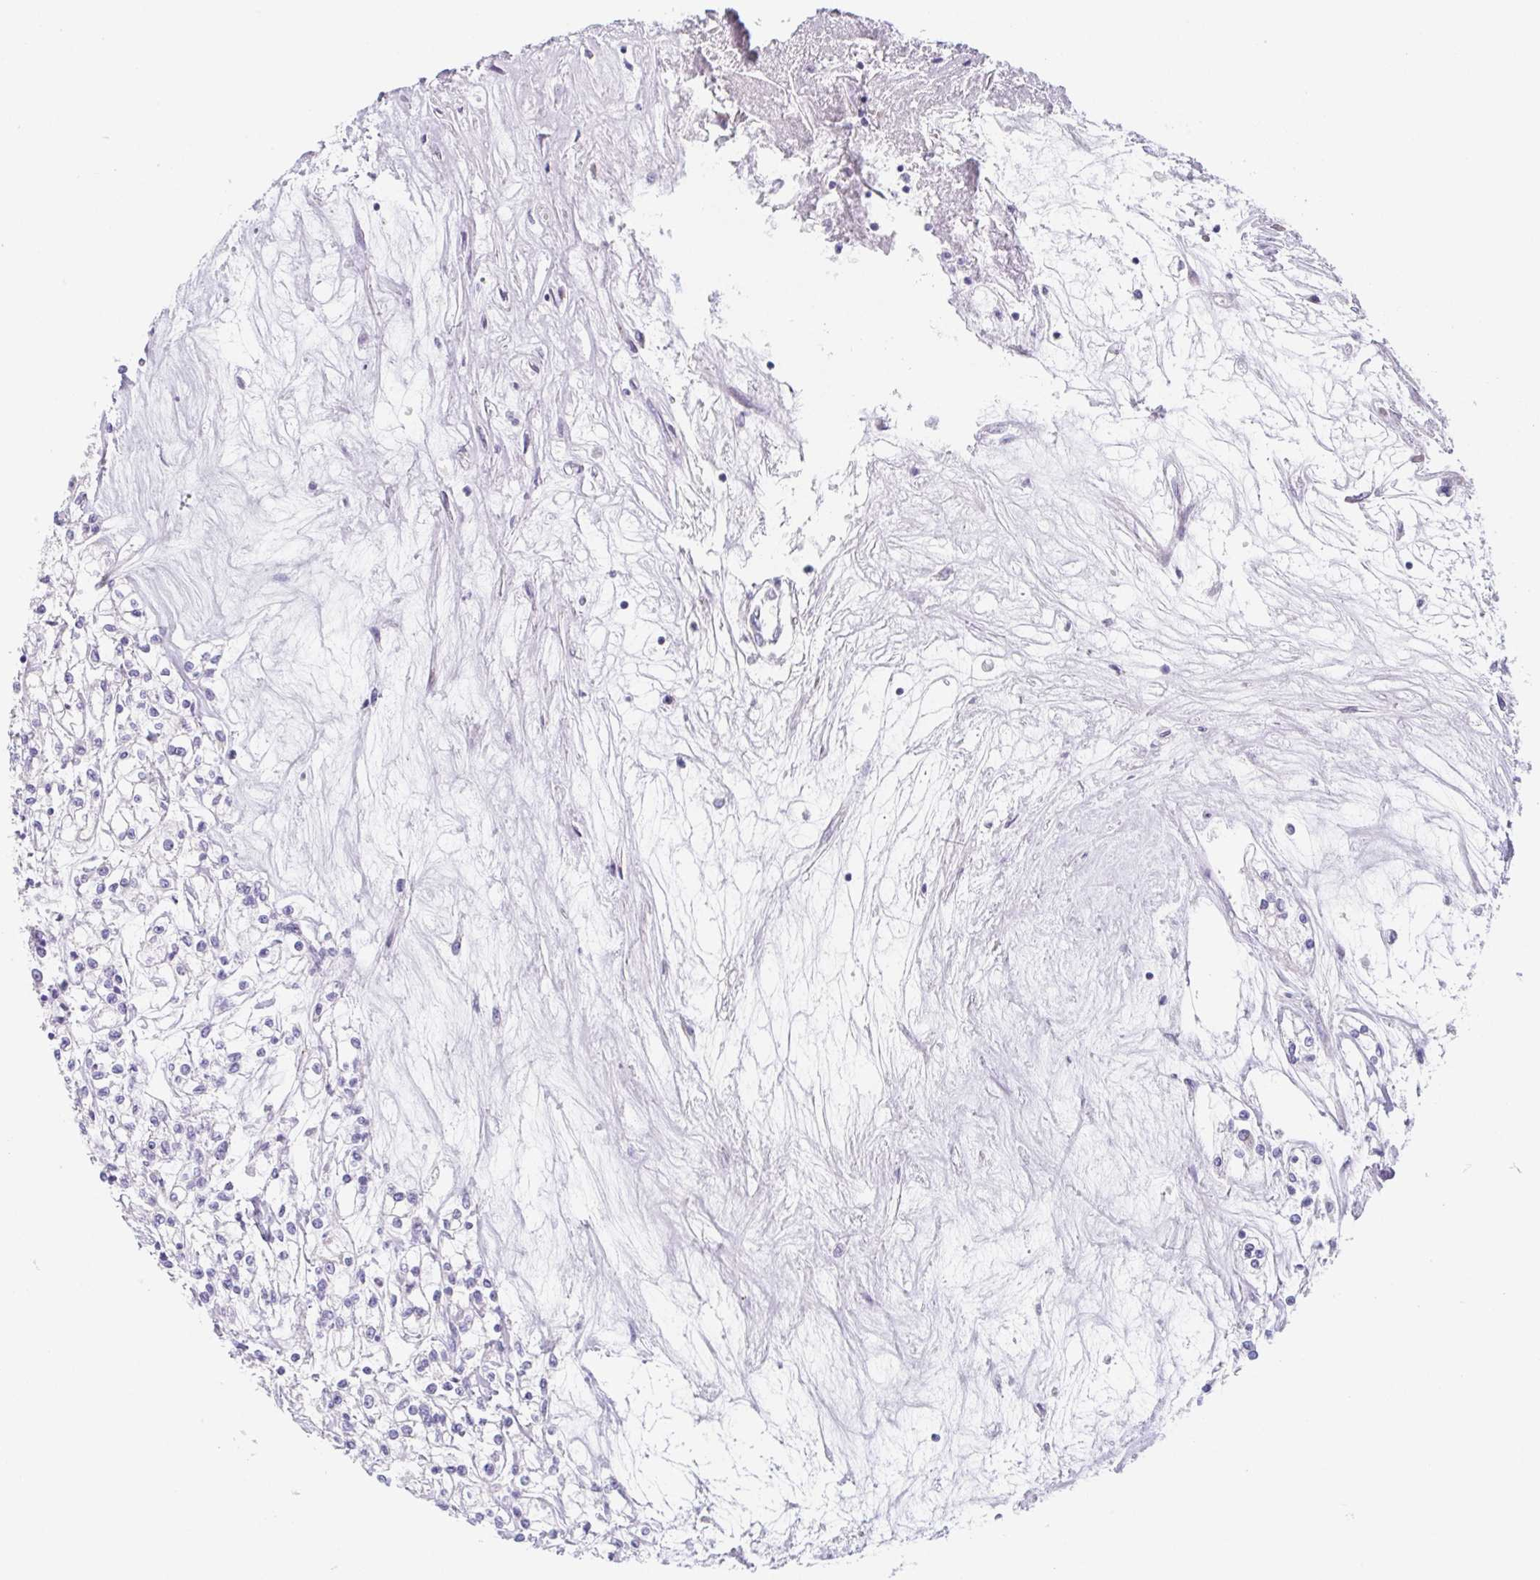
{"staining": {"intensity": "negative", "quantity": "none", "location": "none"}, "tissue": "renal cancer", "cell_type": "Tumor cells", "image_type": "cancer", "snomed": [{"axis": "morphology", "description": "Adenocarcinoma, NOS"}, {"axis": "topography", "description": "Kidney"}], "caption": "Renal cancer (adenocarcinoma) stained for a protein using immunohistochemistry displays no expression tumor cells.", "gene": "HDGFL1", "patient": {"sex": "female", "age": 59}}